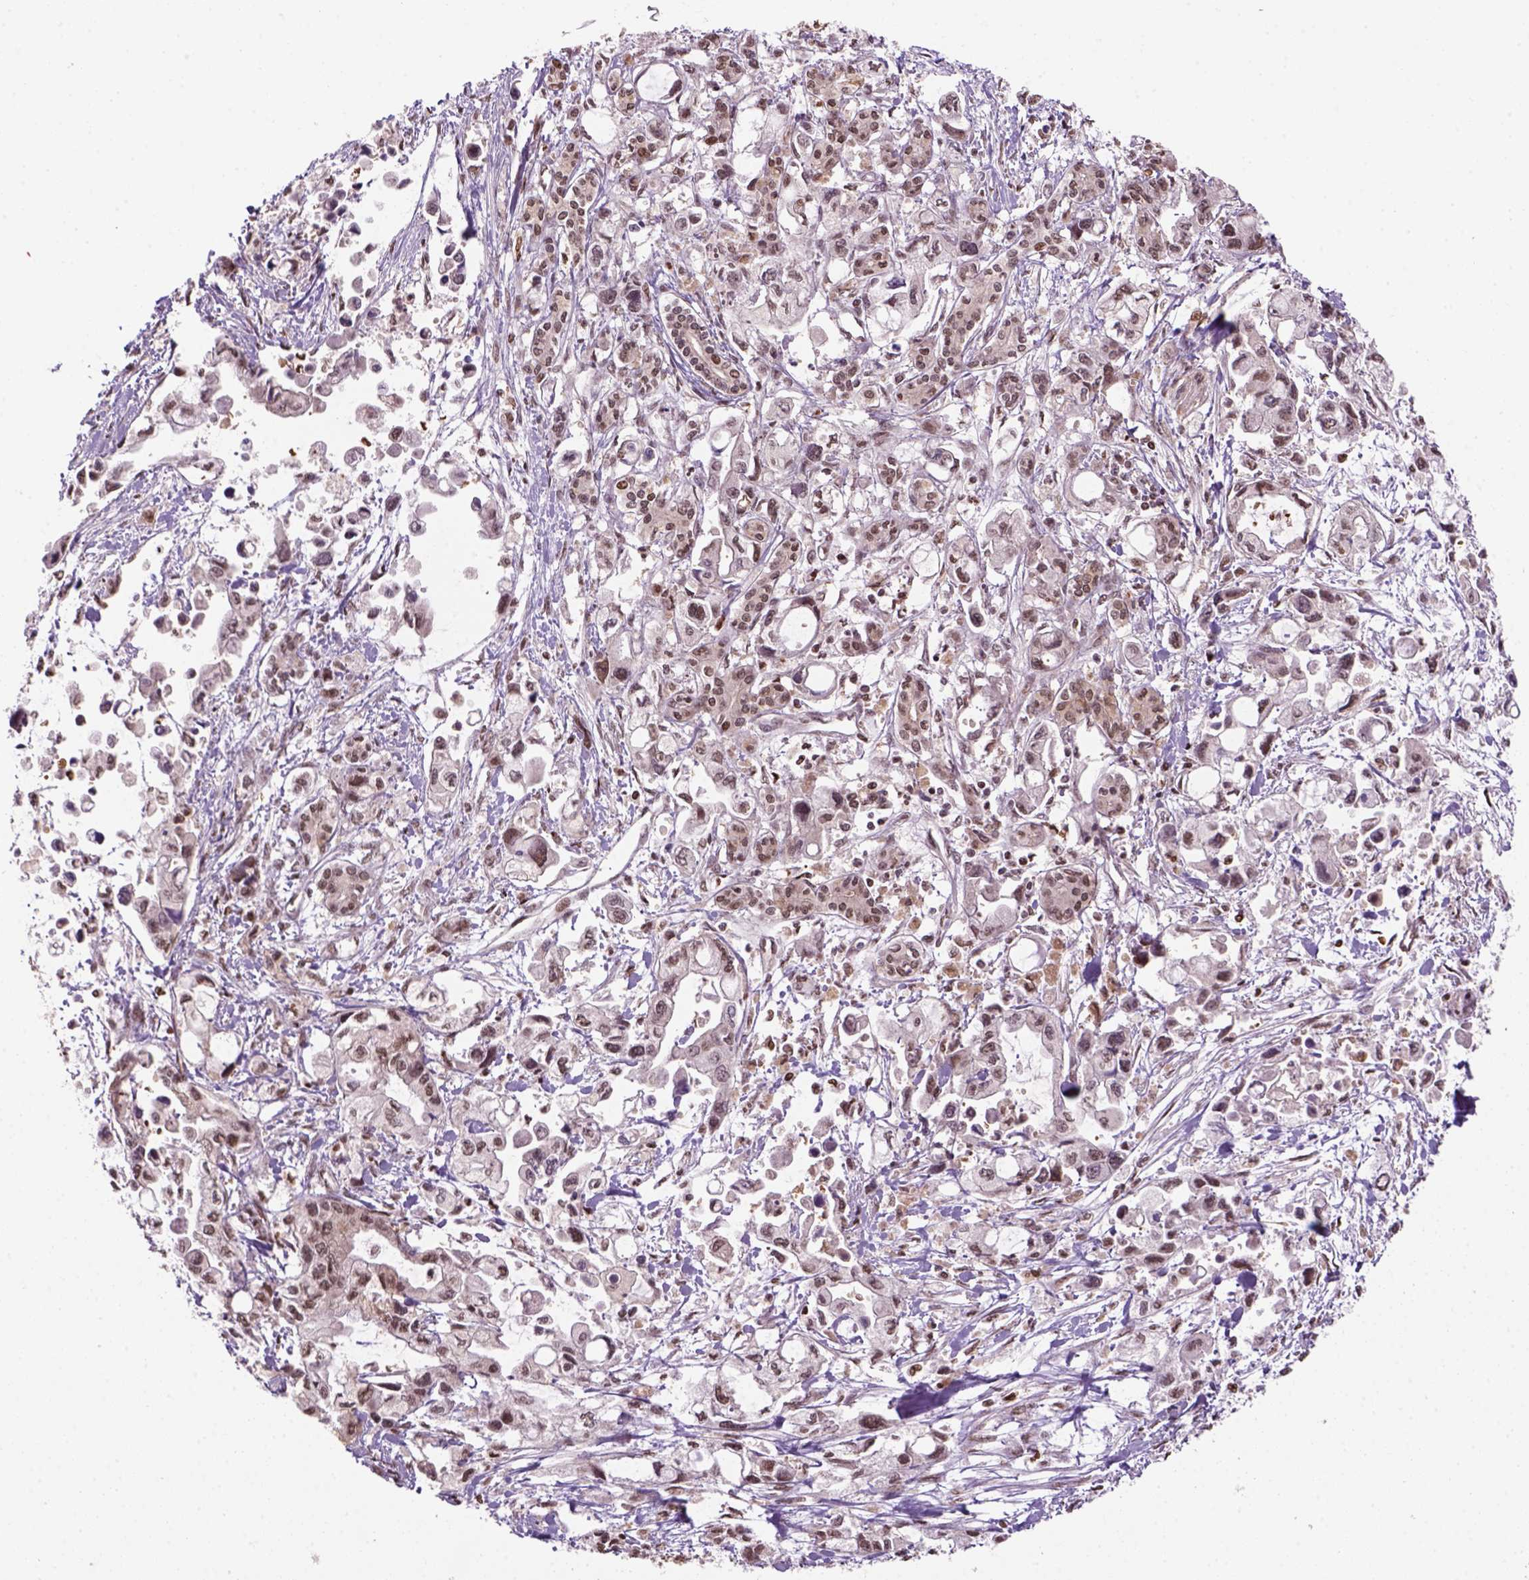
{"staining": {"intensity": "moderate", "quantity": ">75%", "location": "nuclear"}, "tissue": "pancreatic cancer", "cell_type": "Tumor cells", "image_type": "cancer", "snomed": [{"axis": "morphology", "description": "Adenocarcinoma, NOS"}, {"axis": "topography", "description": "Pancreas"}], "caption": "The immunohistochemical stain highlights moderate nuclear positivity in tumor cells of pancreatic cancer tissue.", "gene": "GOT1", "patient": {"sex": "female", "age": 61}}